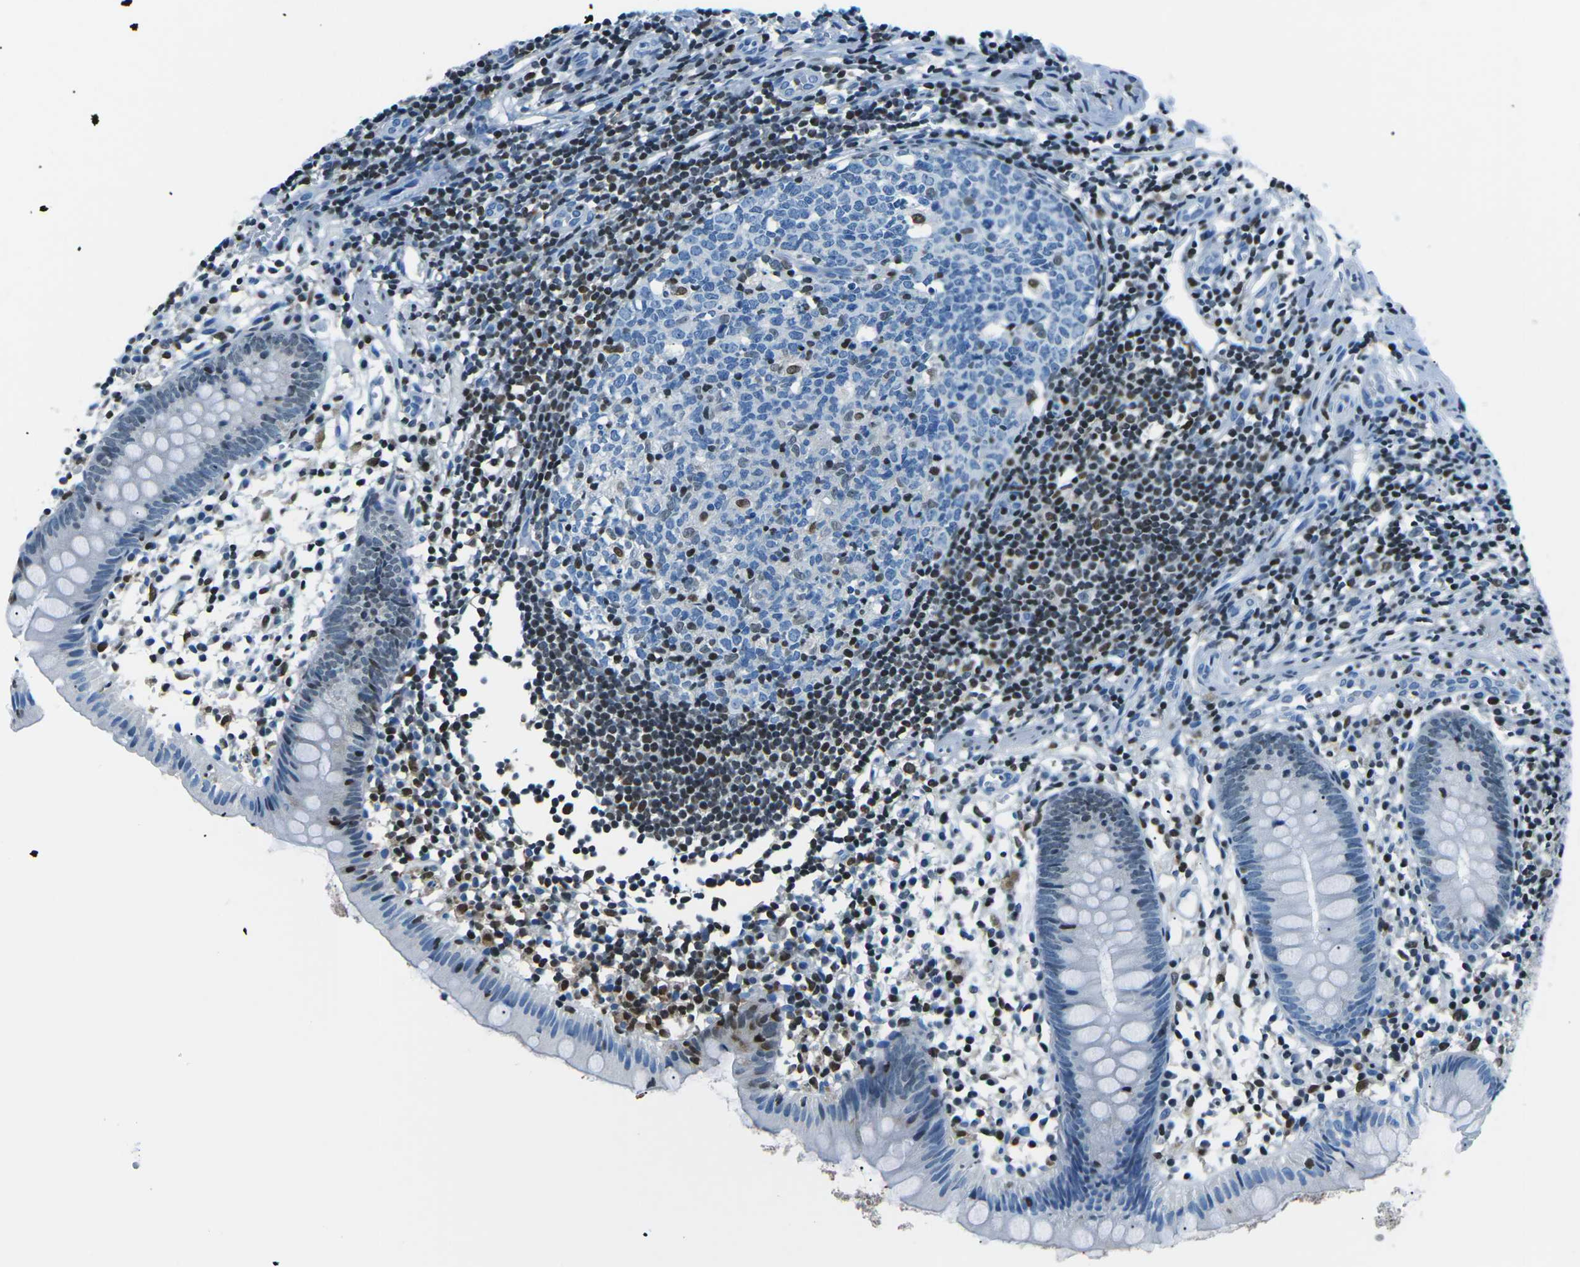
{"staining": {"intensity": "negative", "quantity": "none", "location": "none"}, "tissue": "appendix", "cell_type": "Glandular cells", "image_type": "normal", "snomed": [{"axis": "morphology", "description": "Normal tissue, NOS"}, {"axis": "topography", "description": "Appendix"}], "caption": "This is an immunohistochemistry histopathology image of benign appendix. There is no expression in glandular cells.", "gene": "CELF2", "patient": {"sex": "female", "age": 20}}